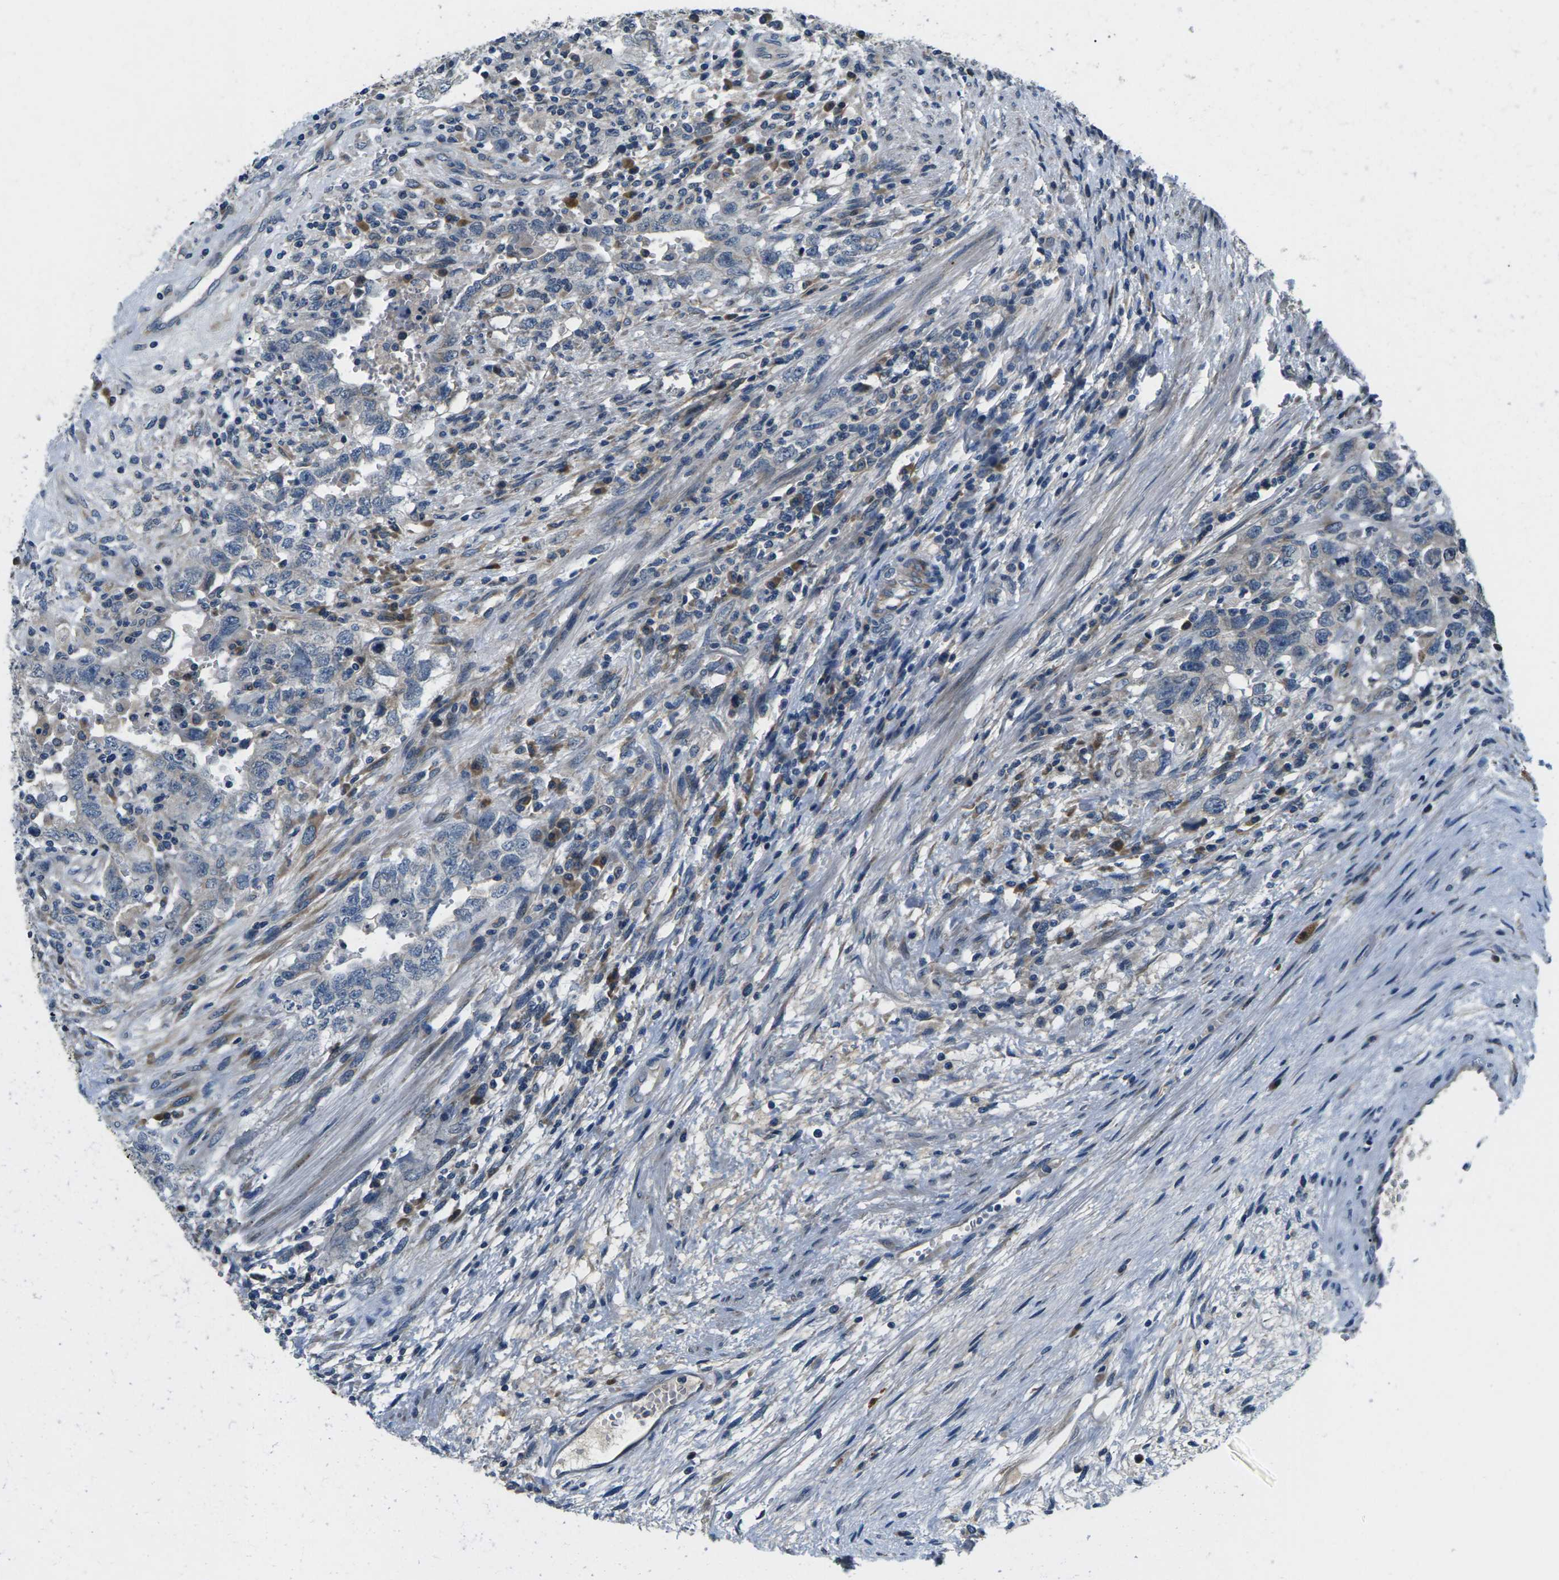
{"staining": {"intensity": "weak", "quantity": "25%-75%", "location": "cytoplasmic/membranous"}, "tissue": "testis cancer", "cell_type": "Tumor cells", "image_type": "cancer", "snomed": [{"axis": "morphology", "description": "Carcinoma, Embryonal, NOS"}, {"axis": "topography", "description": "Testis"}], "caption": "High-magnification brightfield microscopy of testis embryonal carcinoma stained with DAB (3,3'-diaminobenzidine) (brown) and counterstained with hematoxylin (blue). tumor cells exhibit weak cytoplasmic/membranous positivity is identified in approximately25%-75% of cells.", "gene": "ERGIC3", "patient": {"sex": "male", "age": 26}}